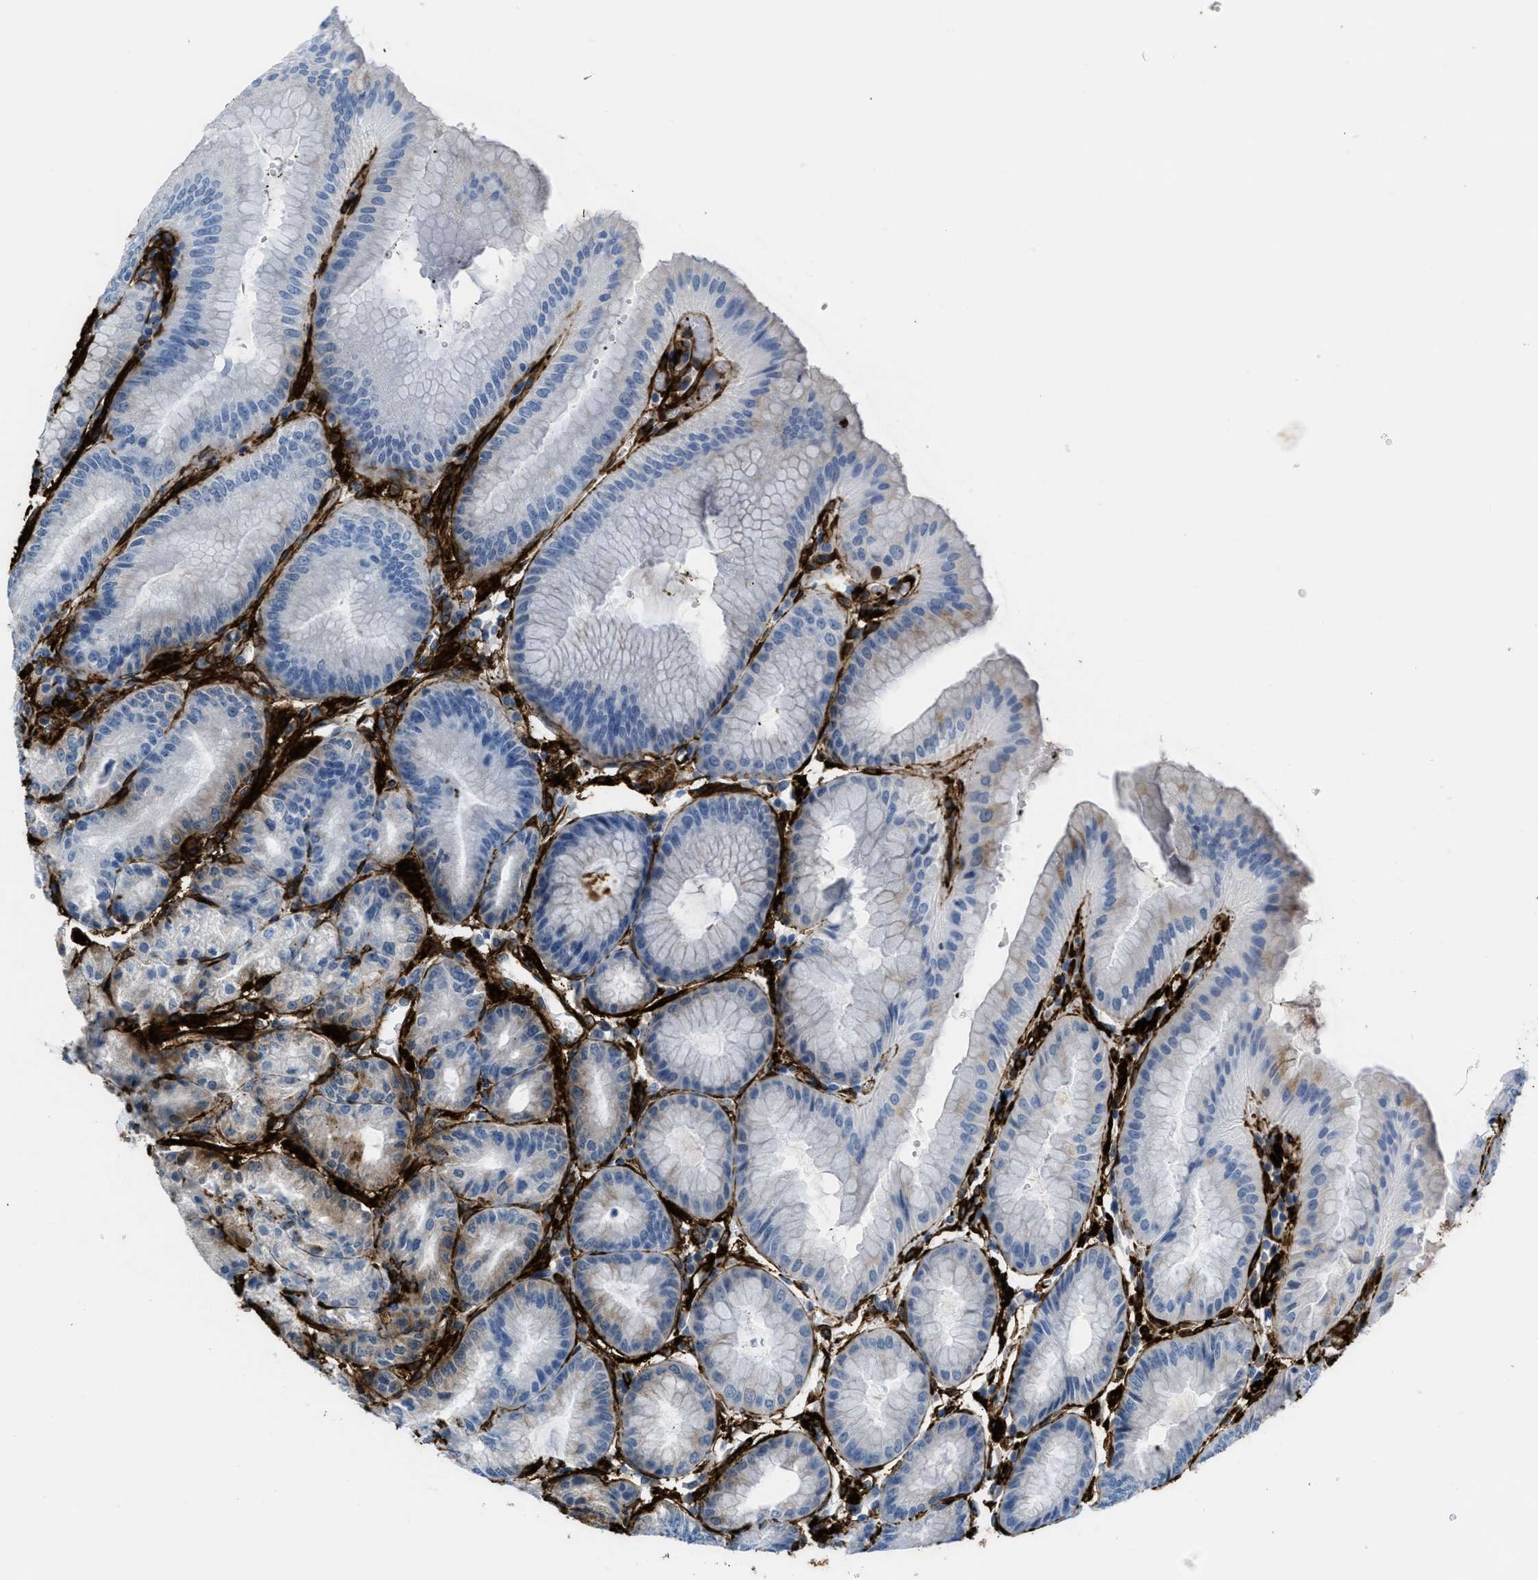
{"staining": {"intensity": "moderate", "quantity": "<25%", "location": "cytoplasmic/membranous"}, "tissue": "stomach", "cell_type": "Glandular cells", "image_type": "normal", "snomed": [{"axis": "morphology", "description": "Normal tissue, NOS"}, {"axis": "topography", "description": "Stomach, lower"}], "caption": "Moderate cytoplasmic/membranous staining is present in about <25% of glandular cells in normal stomach.", "gene": "CALD1", "patient": {"sex": "male", "age": 71}}